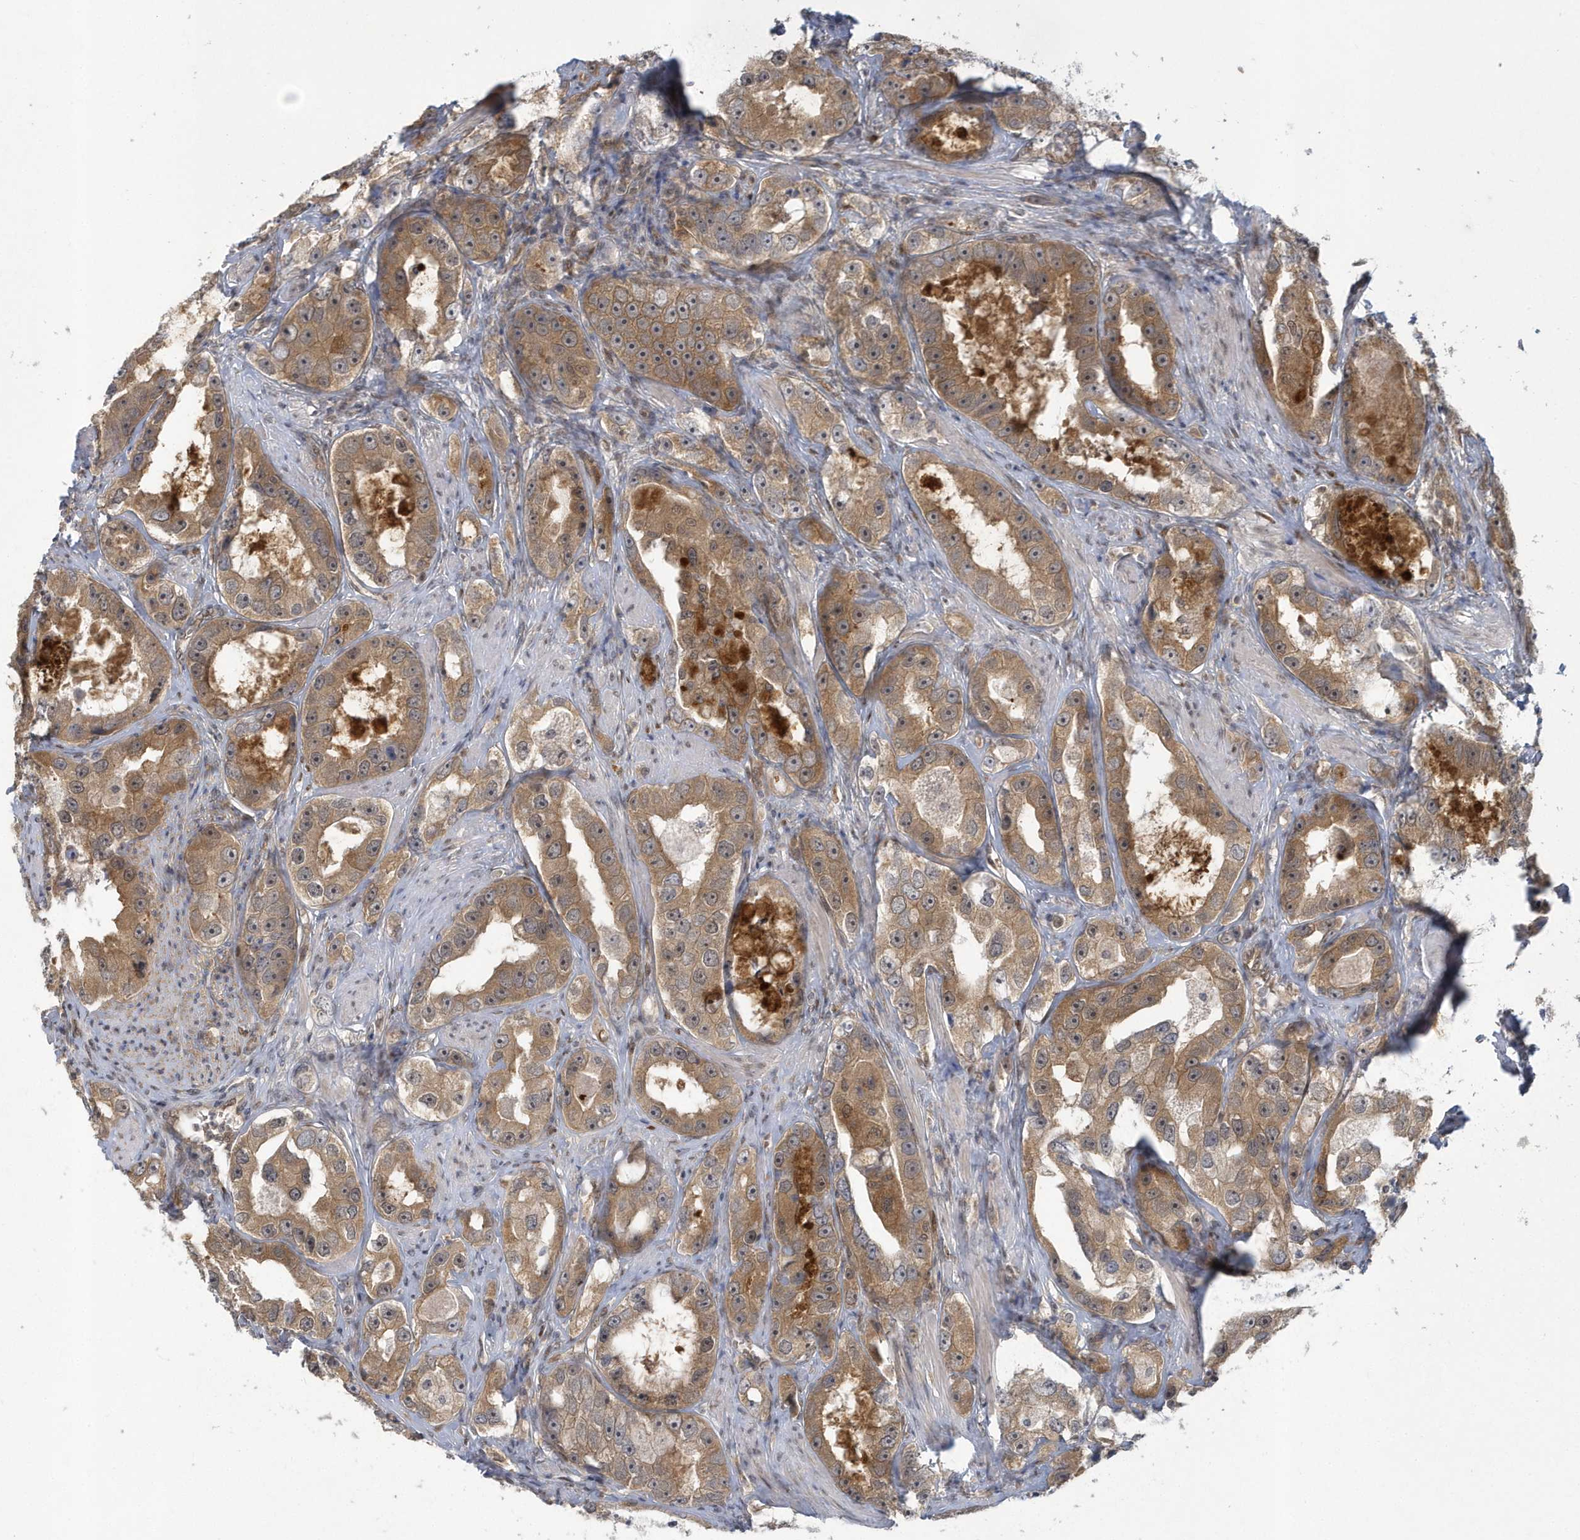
{"staining": {"intensity": "moderate", "quantity": ">75%", "location": "cytoplasmic/membranous"}, "tissue": "prostate cancer", "cell_type": "Tumor cells", "image_type": "cancer", "snomed": [{"axis": "morphology", "description": "Adenocarcinoma, High grade"}, {"axis": "topography", "description": "Prostate"}], "caption": "This is an image of immunohistochemistry (IHC) staining of prostate adenocarcinoma (high-grade), which shows moderate staining in the cytoplasmic/membranous of tumor cells.", "gene": "ATG4A", "patient": {"sex": "male", "age": 63}}